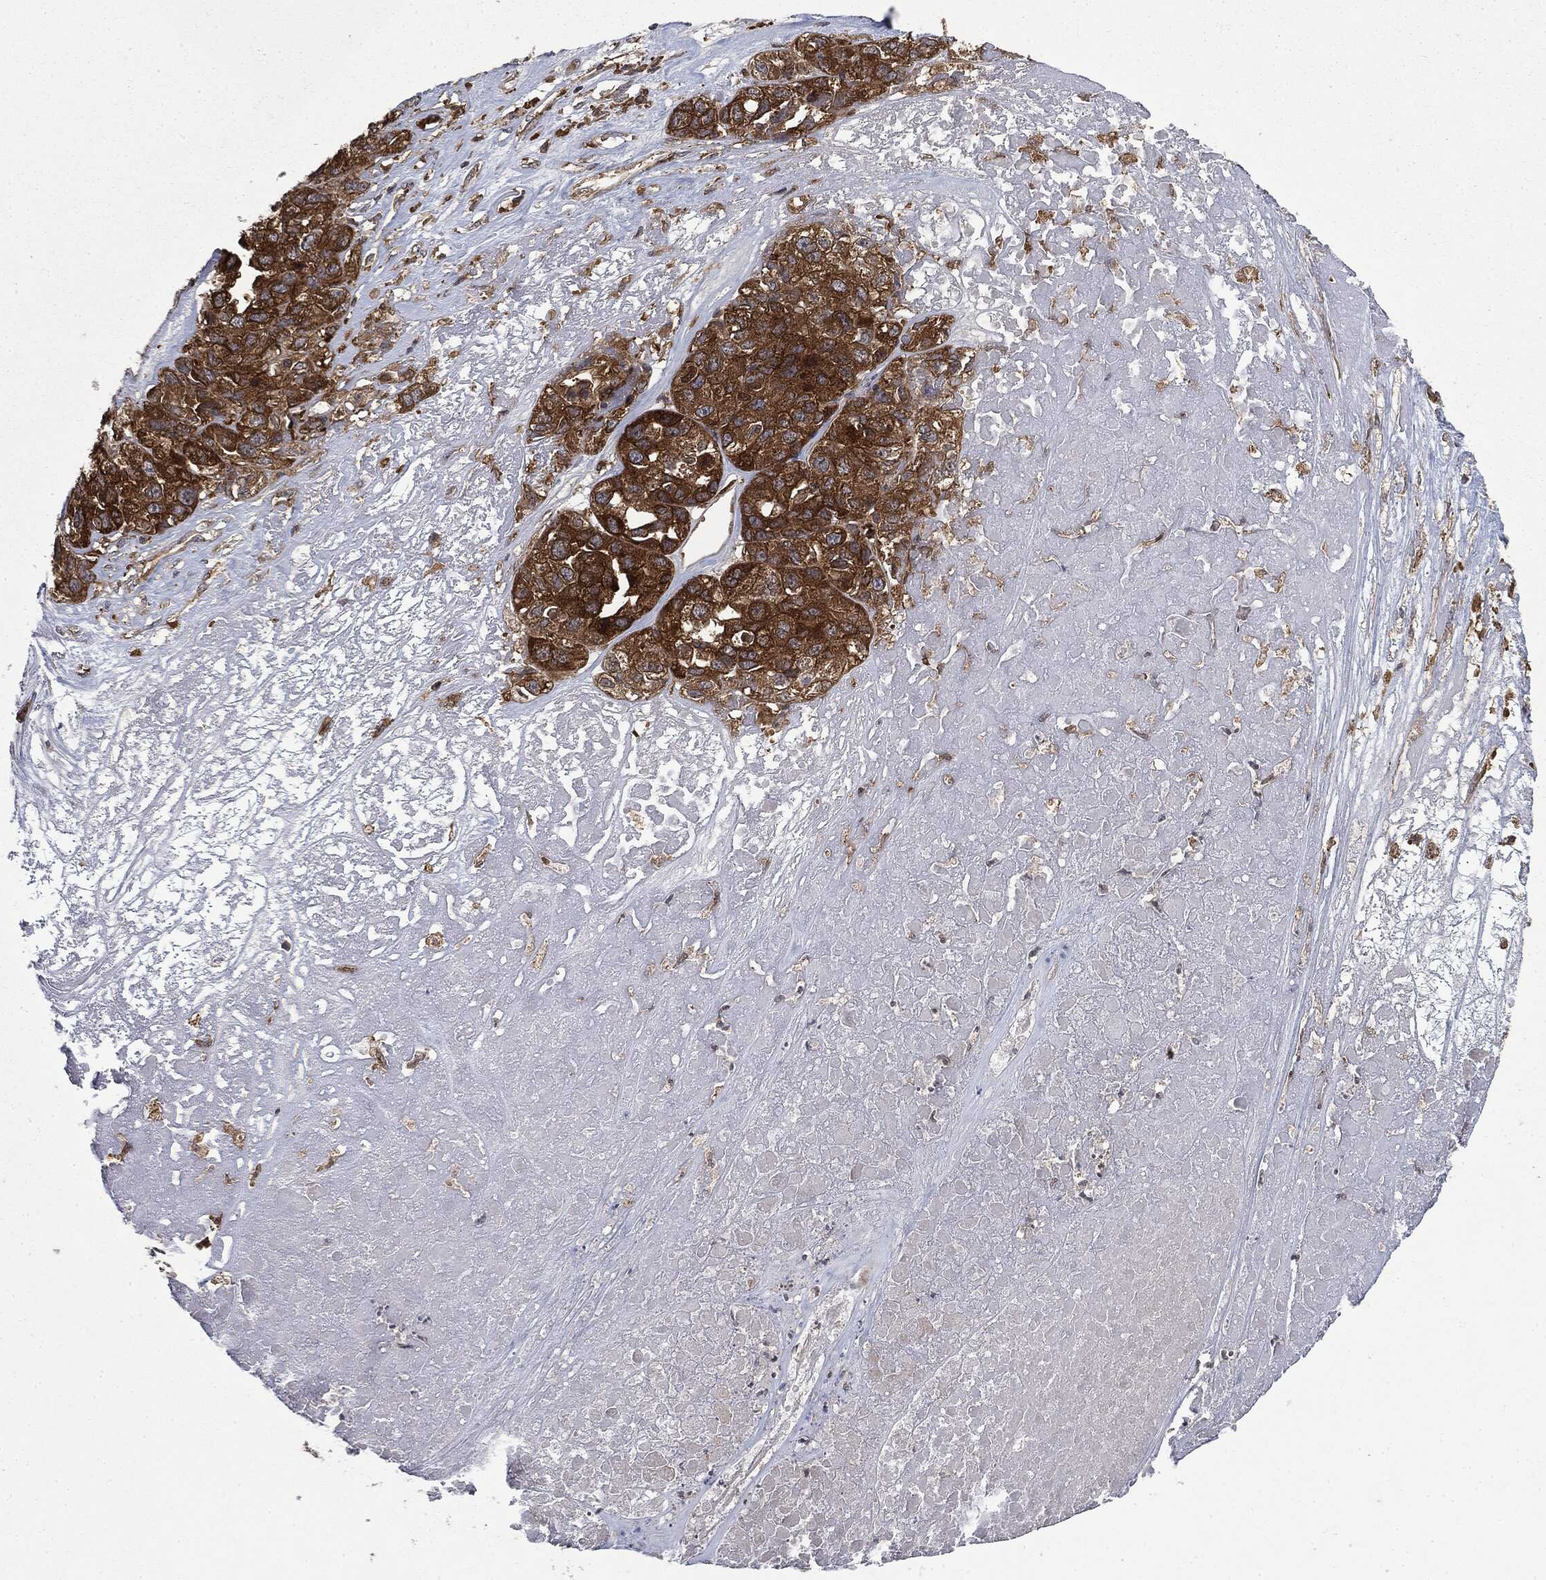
{"staining": {"intensity": "strong", "quantity": ">75%", "location": "cytoplasmic/membranous"}, "tissue": "ovarian cancer", "cell_type": "Tumor cells", "image_type": "cancer", "snomed": [{"axis": "morphology", "description": "Cystadenocarcinoma, serous, NOS"}, {"axis": "topography", "description": "Ovary"}], "caption": "The micrograph exhibits a brown stain indicating the presence of a protein in the cytoplasmic/membranous of tumor cells in ovarian cancer (serous cystadenocarcinoma). The staining was performed using DAB to visualize the protein expression in brown, while the nuclei were stained in blue with hematoxylin (Magnification: 20x).", "gene": "SNX5", "patient": {"sex": "female", "age": 87}}